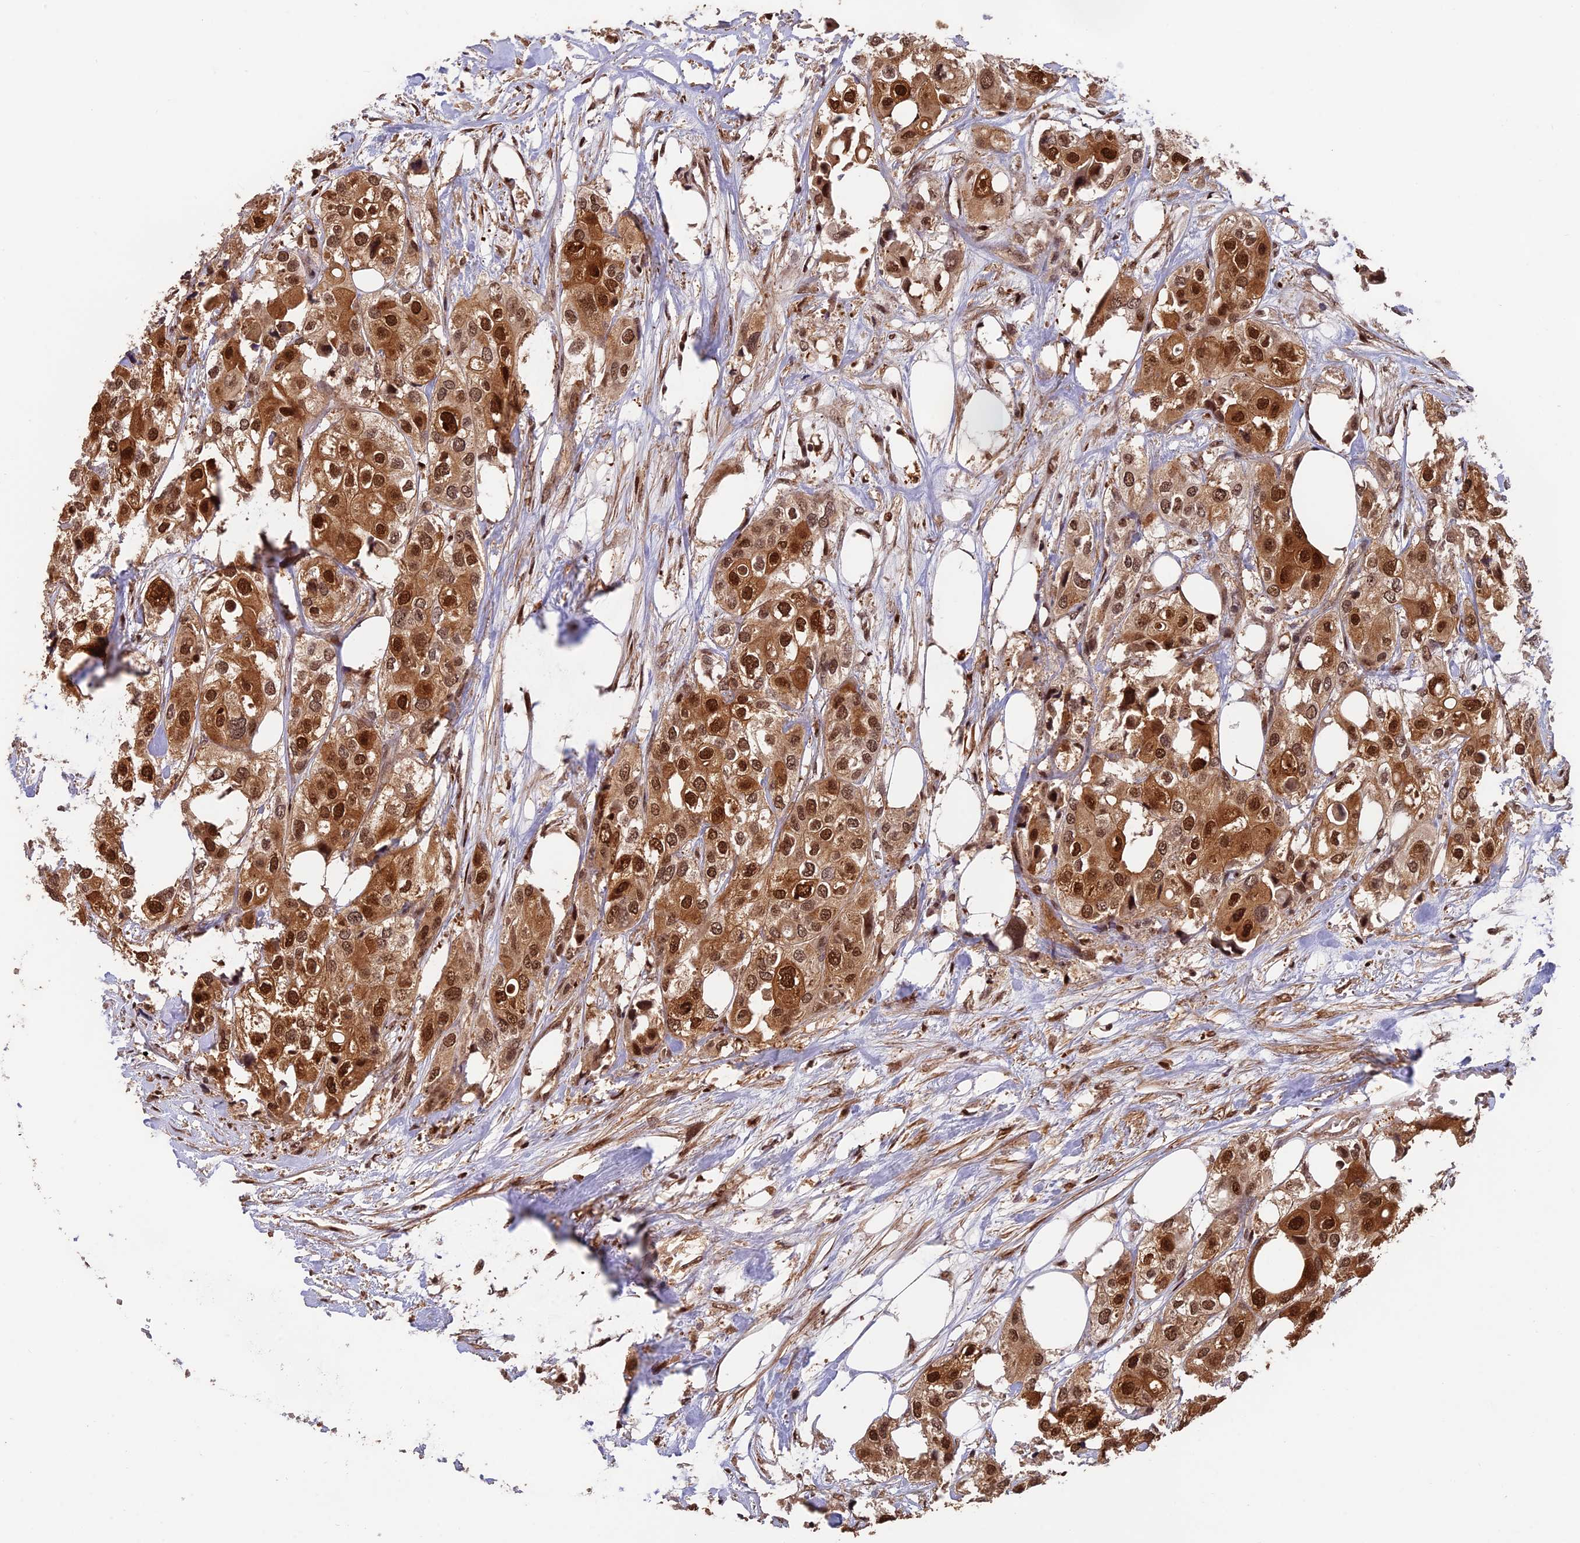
{"staining": {"intensity": "strong", "quantity": ">75%", "location": "cytoplasmic/membranous,nuclear"}, "tissue": "urothelial cancer", "cell_type": "Tumor cells", "image_type": "cancer", "snomed": [{"axis": "morphology", "description": "Urothelial carcinoma, High grade"}, {"axis": "topography", "description": "Urinary bladder"}], "caption": "Brown immunohistochemical staining in urothelial cancer demonstrates strong cytoplasmic/membranous and nuclear positivity in approximately >75% of tumor cells. (Stains: DAB in brown, nuclei in blue, Microscopy: brightfield microscopy at high magnification).", "gene": "OSBPL1A", "patient": {"sex": "male", "age": 64}}